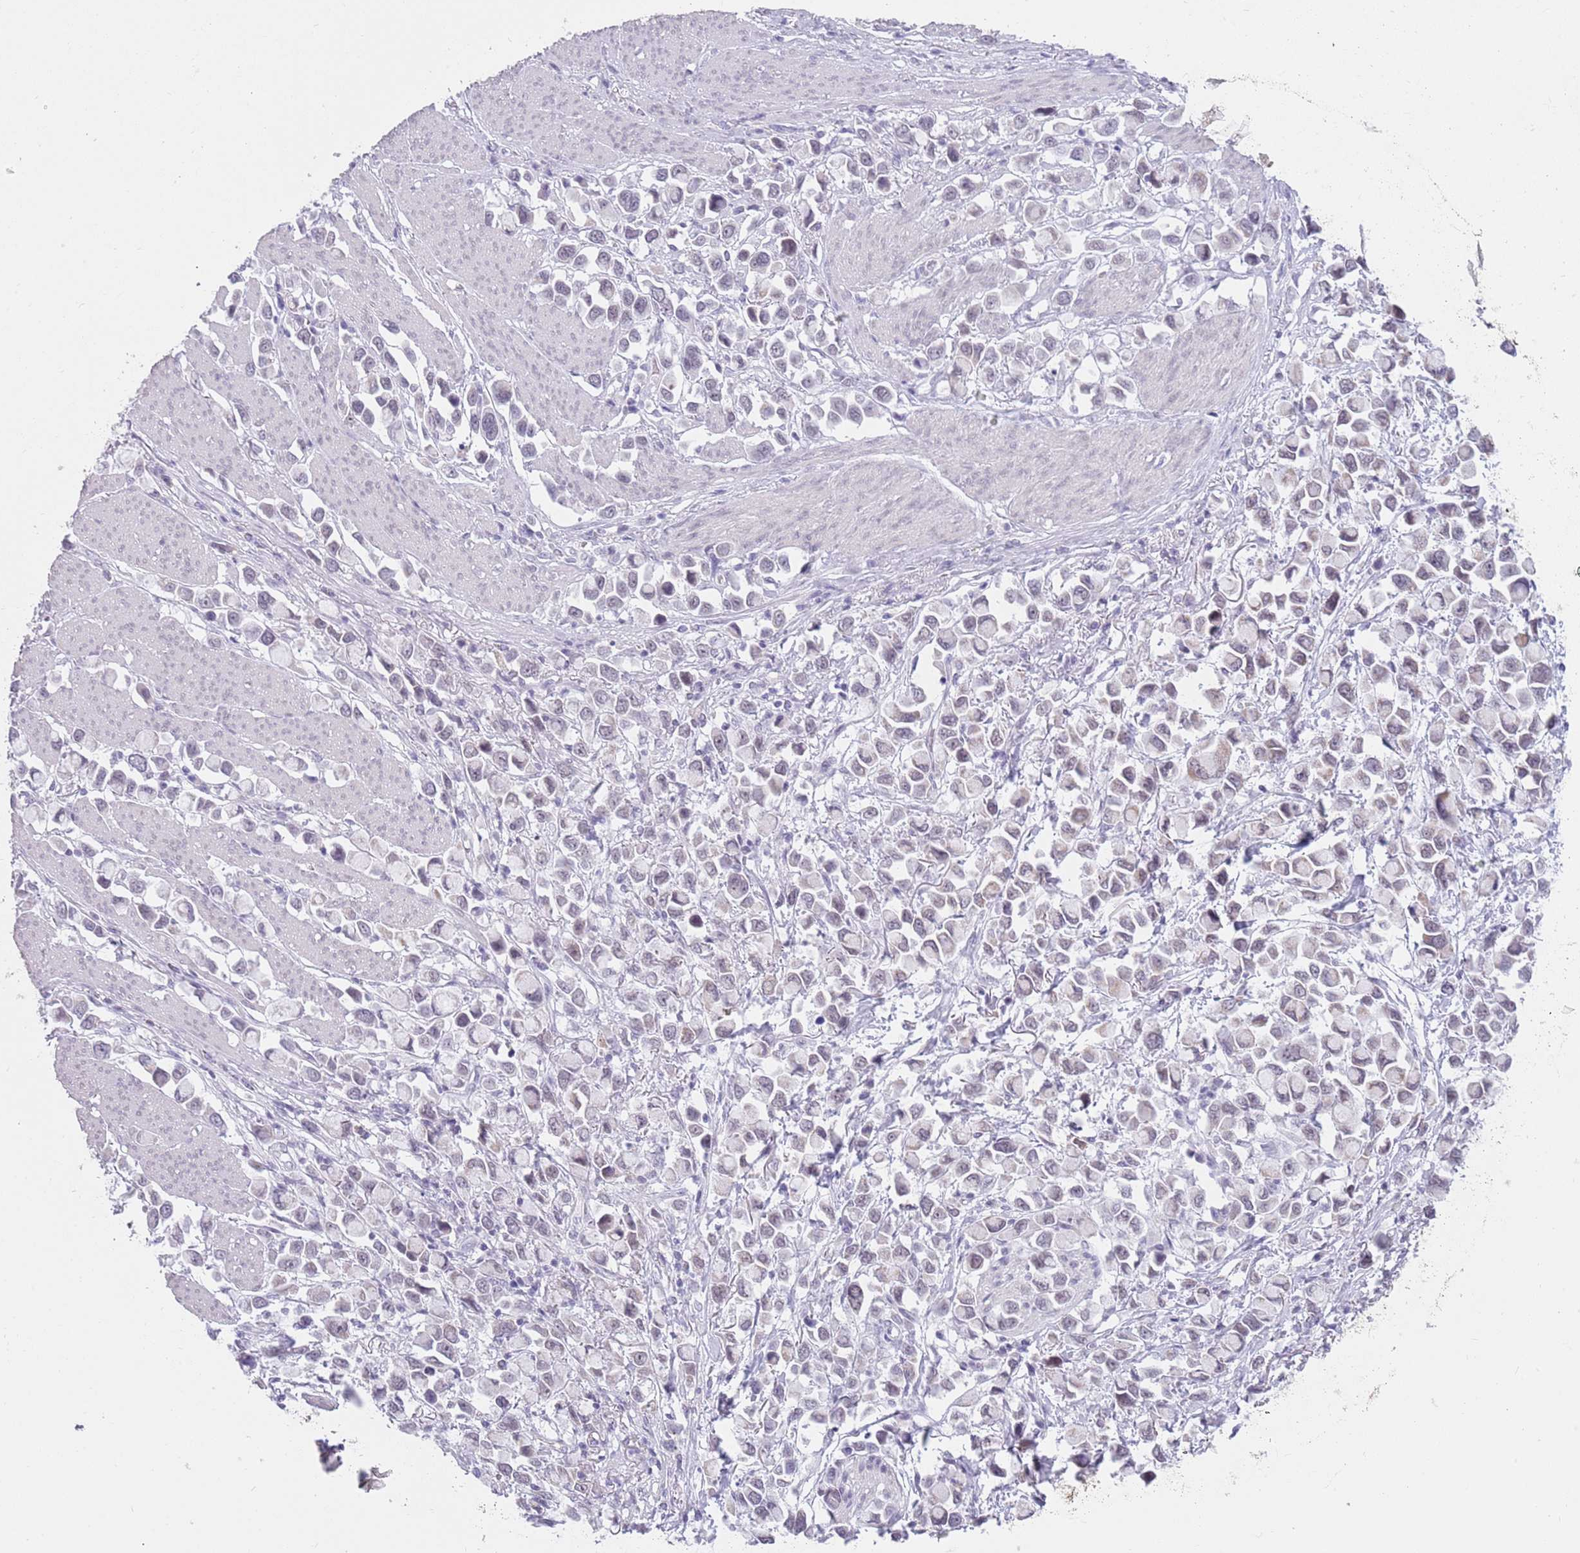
{"staining": {"intensity": "weak", "quantity": "<25%", "location": "nuclear"}, "tissue": "stomach cancer", "cell_type": "Tumor cells", "image_type": "cancer", "snomed": [{"axis": "morphology", "description": "Adenocarcinoma, NOS"}, {"axis": "topography", "description": "Stomach"}], "caption": "Immunohistochemical staining of human stomach cancer demonstrates no significant expression in tumor cells.", "gene": "ZNF574", "patient": {"sex": "female", "age": 81}}